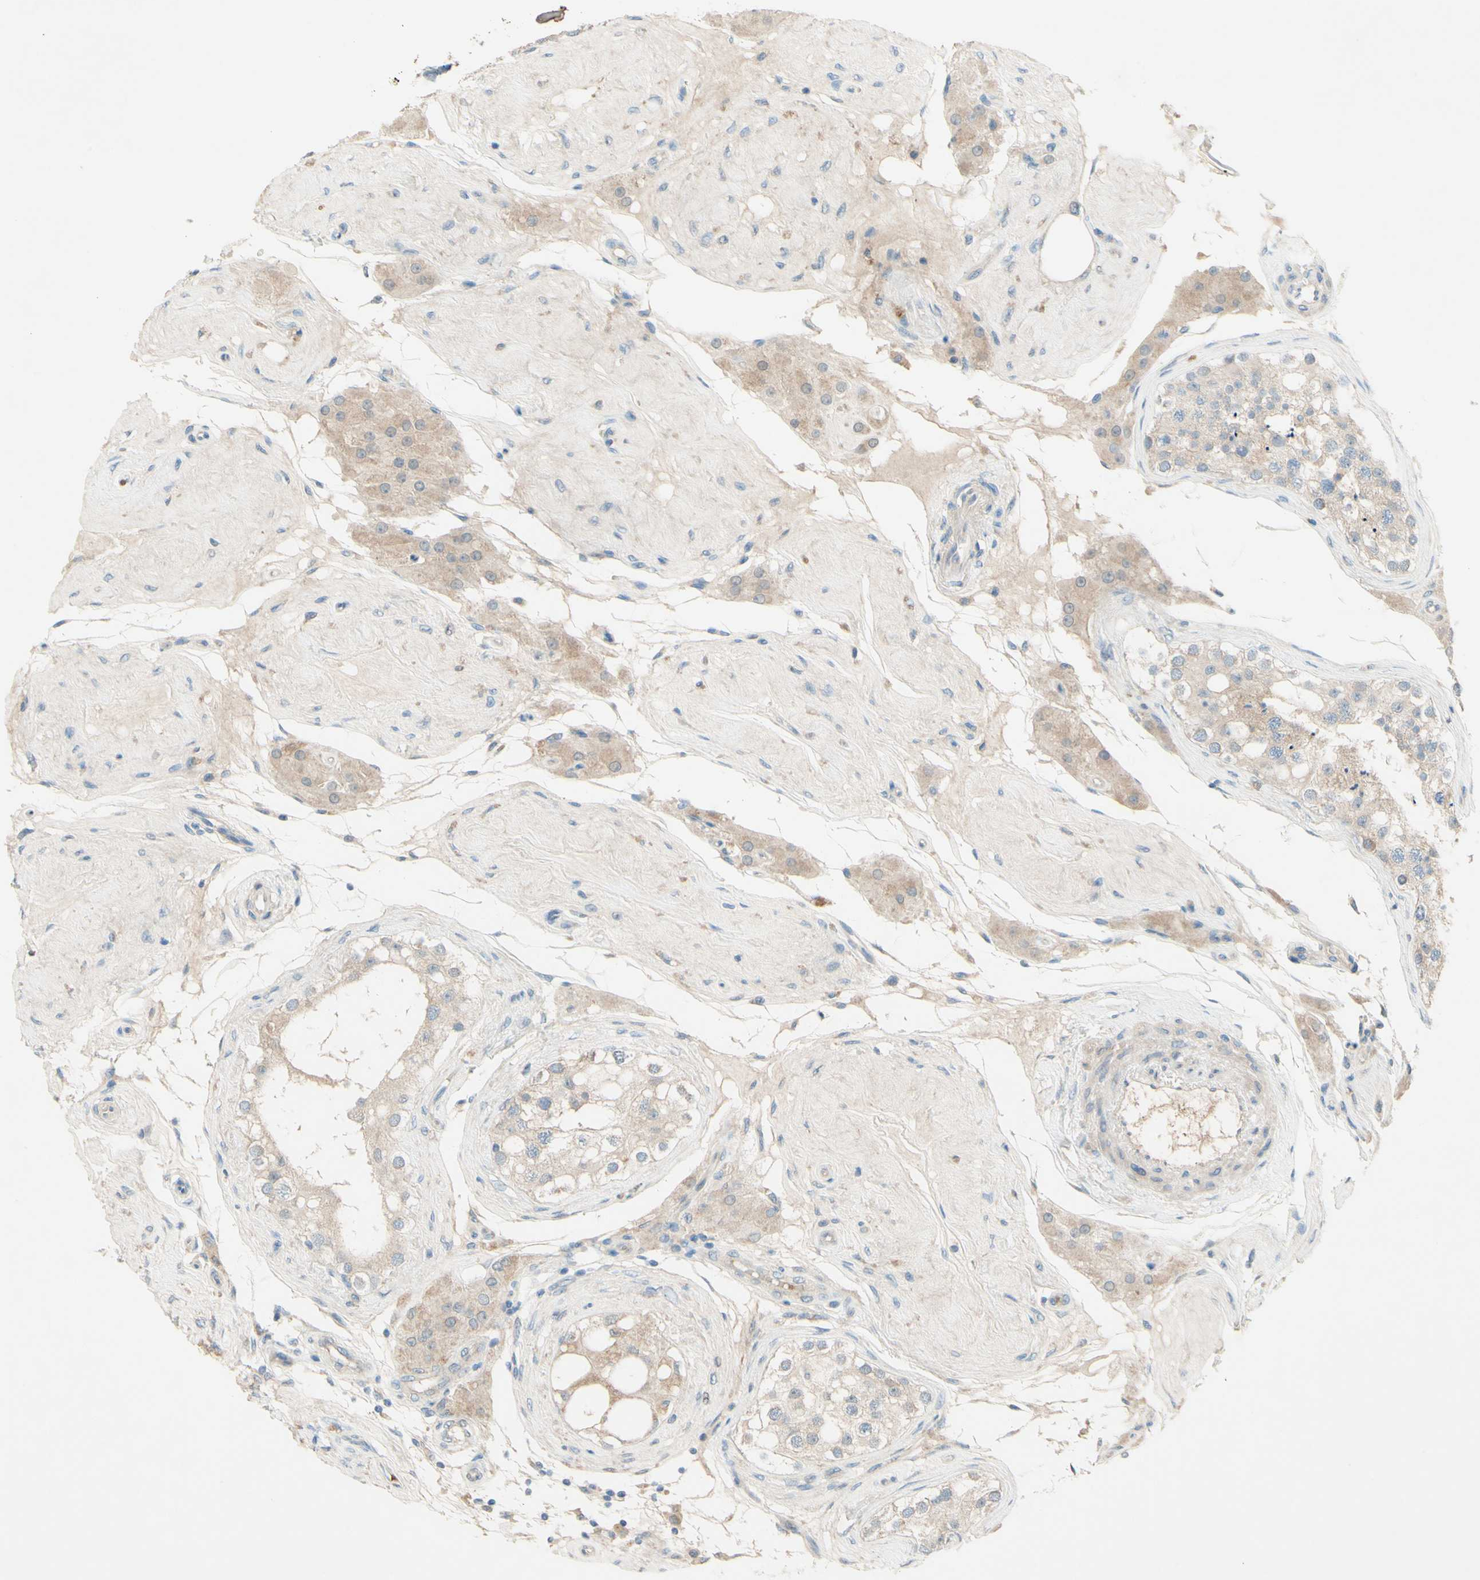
{"staining": {"intensity": "weak", "quantity": ">75%", "location": "cytoplasmic/membranous"}, "tissue": "testis", "cell_type": "Cells in seminiferous ducts", "image_type": "normal", "snomed": [{"axis": "morphology", "description": "Normal tissue, NOS"}, {"axis": "topography", "description": "Testis"}], "caption": "The immunohistochemical stain labels weak cytoplasmic/membranous staining in cells in seminiferous ducts of normal testis.", "gene": "IL2", "patient": {"sex": "male", "age": 68}}